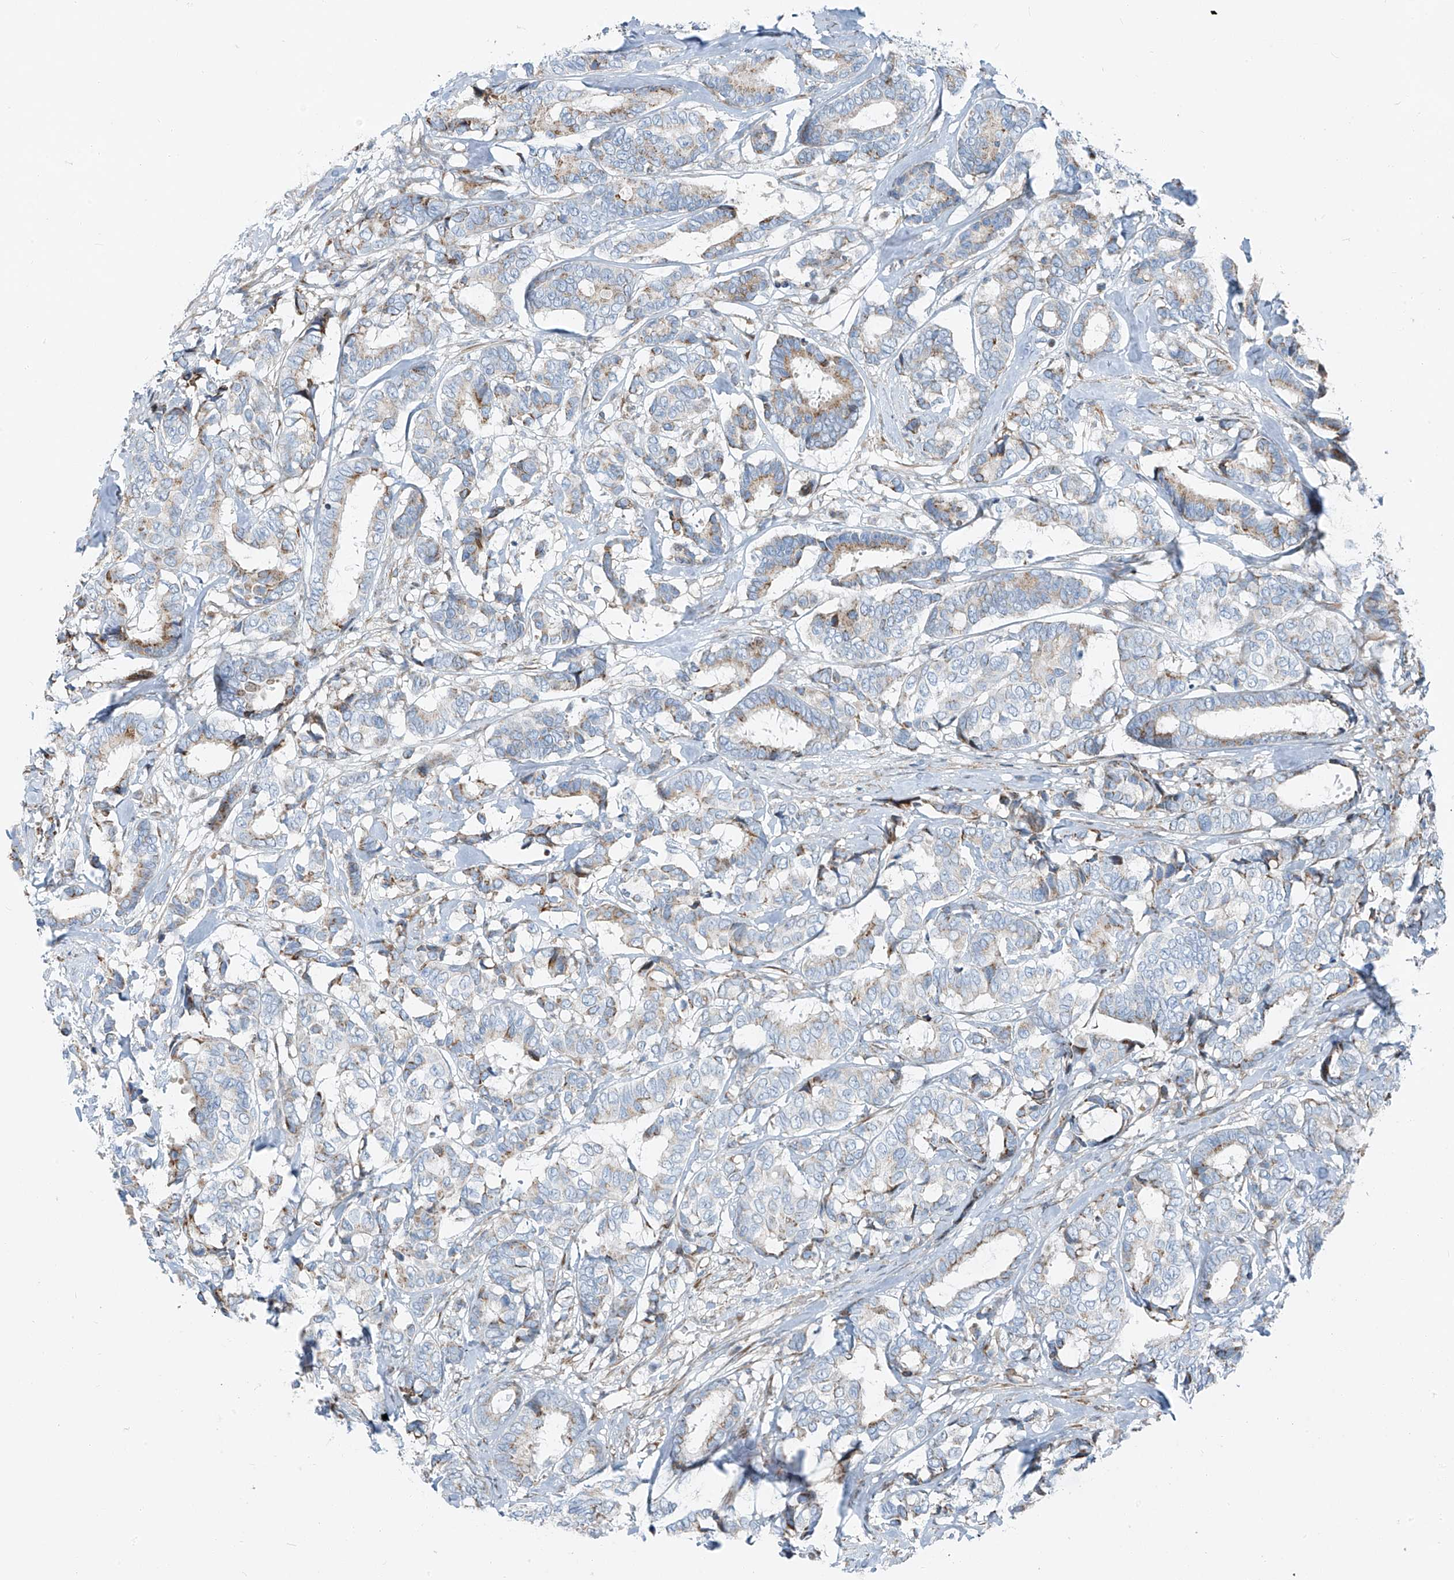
{"staining": {"intensity": "moderate", "quantity": "<25%", "location": "cytoplasmic/membranous"}, "tissue": "breast cancer", "cell_type": "Tumor cells", "image_type": "cancer", "snomed": [{"axis": "morphology", "description": "Duct carcinoma"}, {"axis": "topography", "description": "Breast"}], "caption": "Tumor cells reveal low levels of moderate cytoplasmic/membranous positivity in about <25% of cells in human intraductal carcinoma (breast).", "gene": "HIC2", "patient": {"sex": "female", "age": 87}}